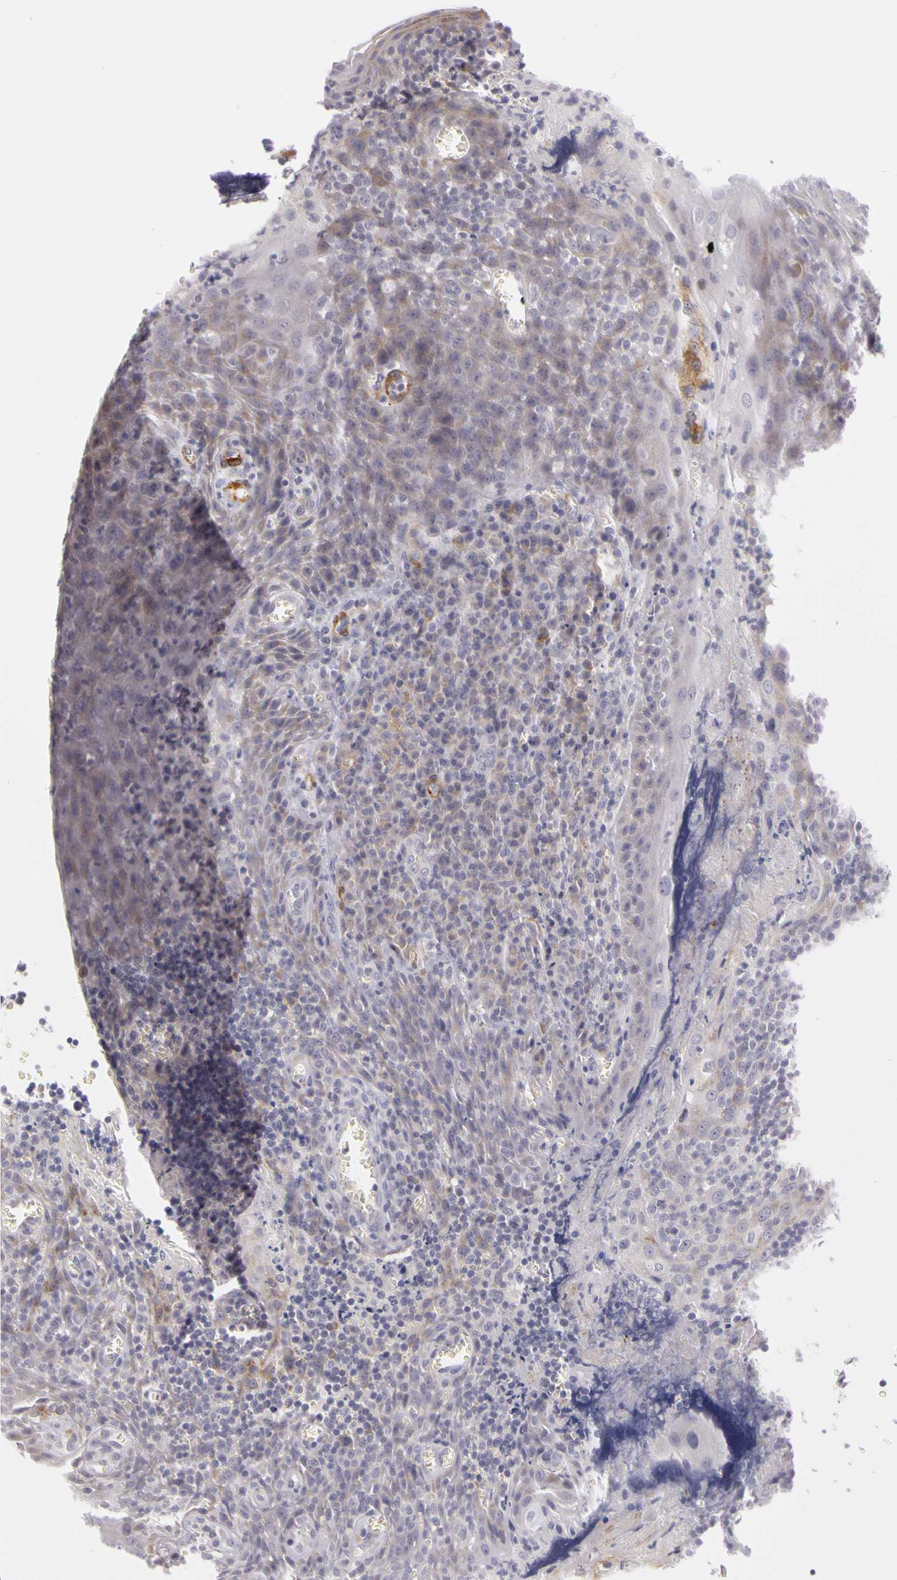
{"staining": {"intensity": "weak", "quantity": "<25%", "location": "cytoplasmic/membranous"}, "tissue": "tonsil", "cell_type": "Germinal center cells", "image_type": "normal", "snomed": [{"axis": "morphology", "description": "Normal tissue, NOS"}, {"axis": "topography", "description": "Tonsil"}], "caption": "Photomicrograph shows no protein staining in germinal center cells of normal tonsil.", "gene": "CNTN2", "patient": {"sex": "male", "age": 20}}